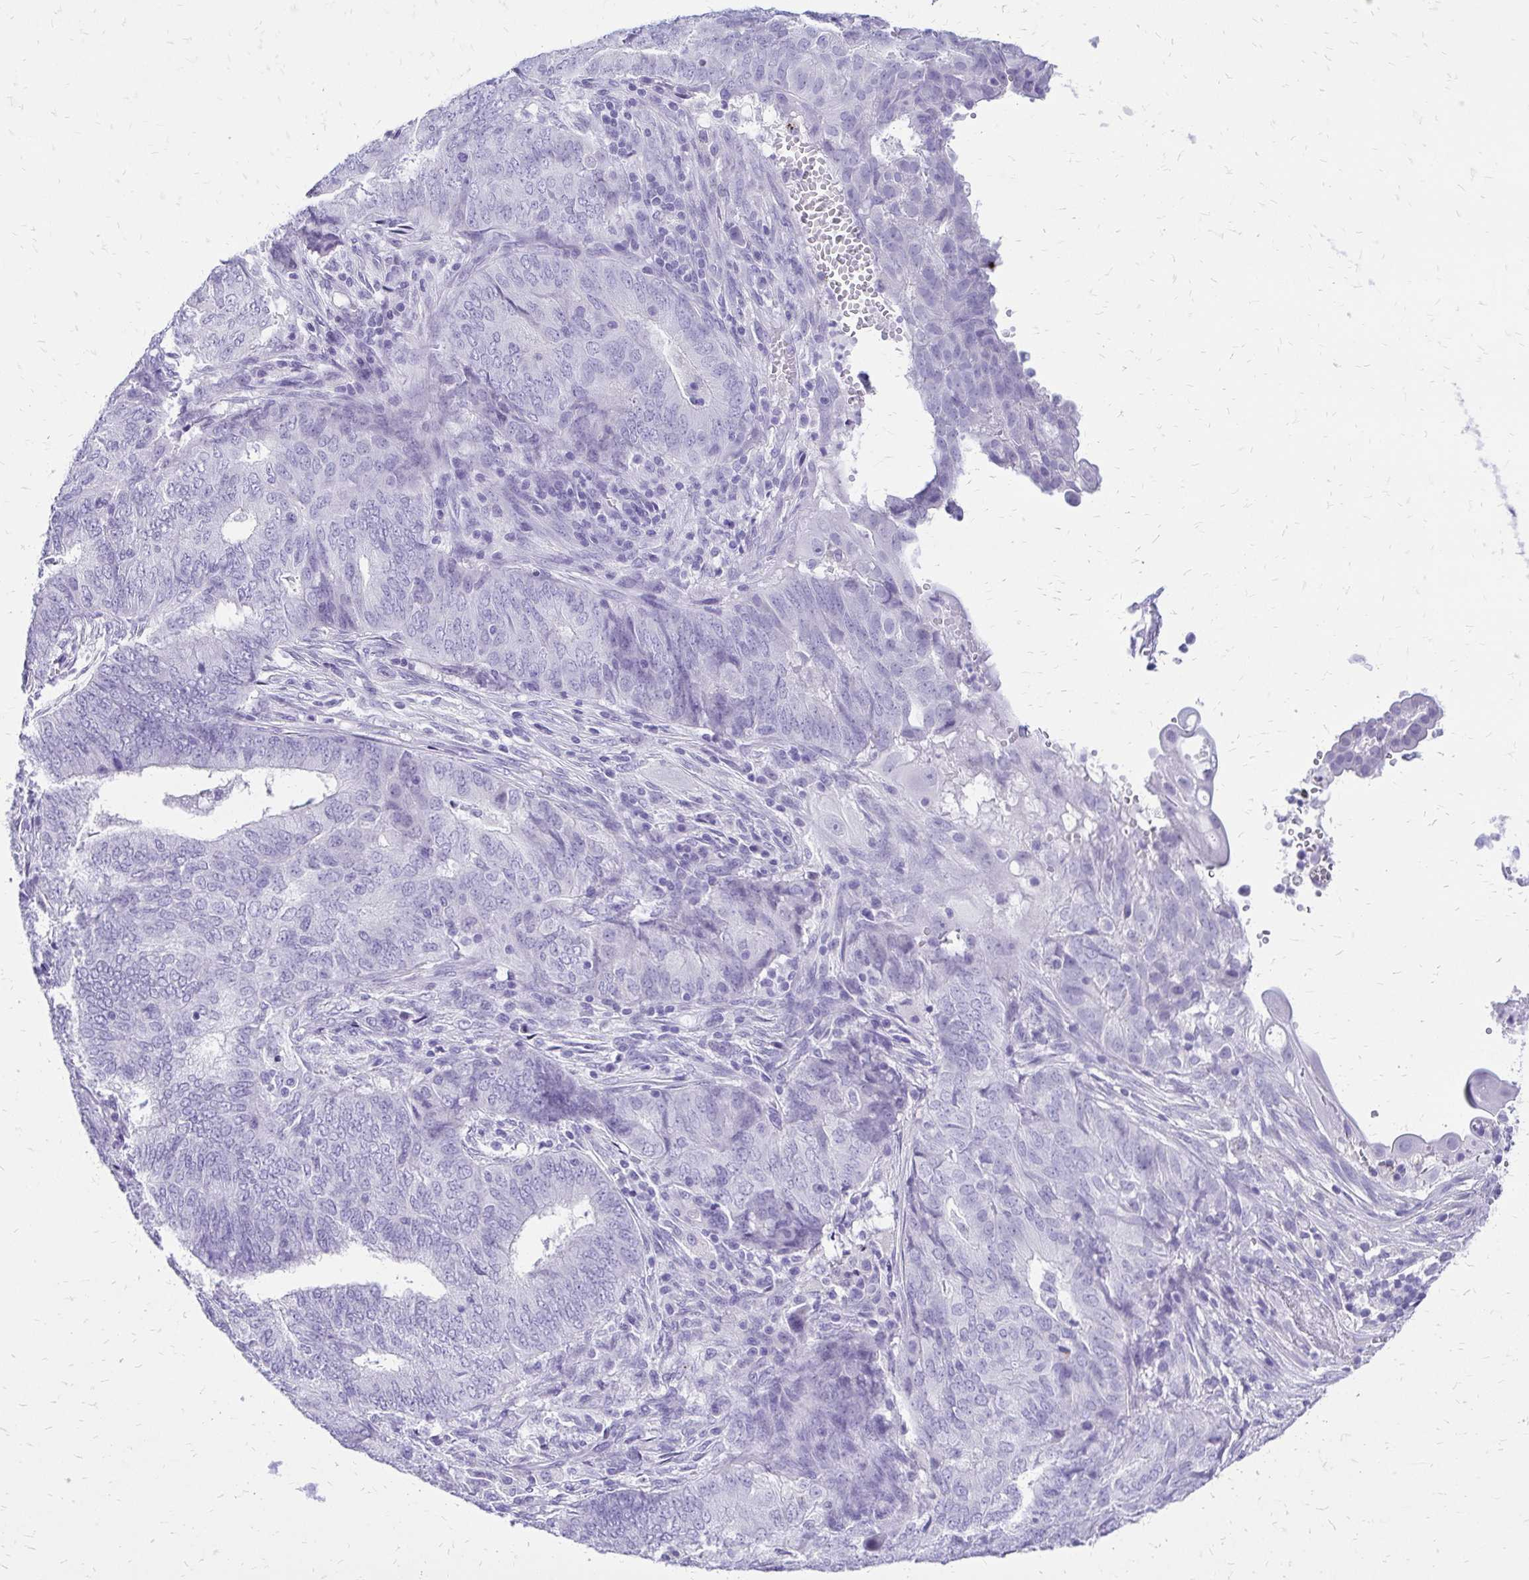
{"staining": {"intensity": "negative", "quantity": "none", "location": "none"}, "tissue": "endometrial cancer", "cell_type": "Tumor cells", "image_type": "cancer", "snomed": [{"axis": "morphology", "description": "Adenocarcinoma, NOS"}, {"axis": "topography", "description": "Endometrium"}], "caption": "Histopathology image shows no significant protein expression in tumor cells of endometrial cancer.", "gene": "SLC32A1", "patient": {"sex": "female", "age": 62}}